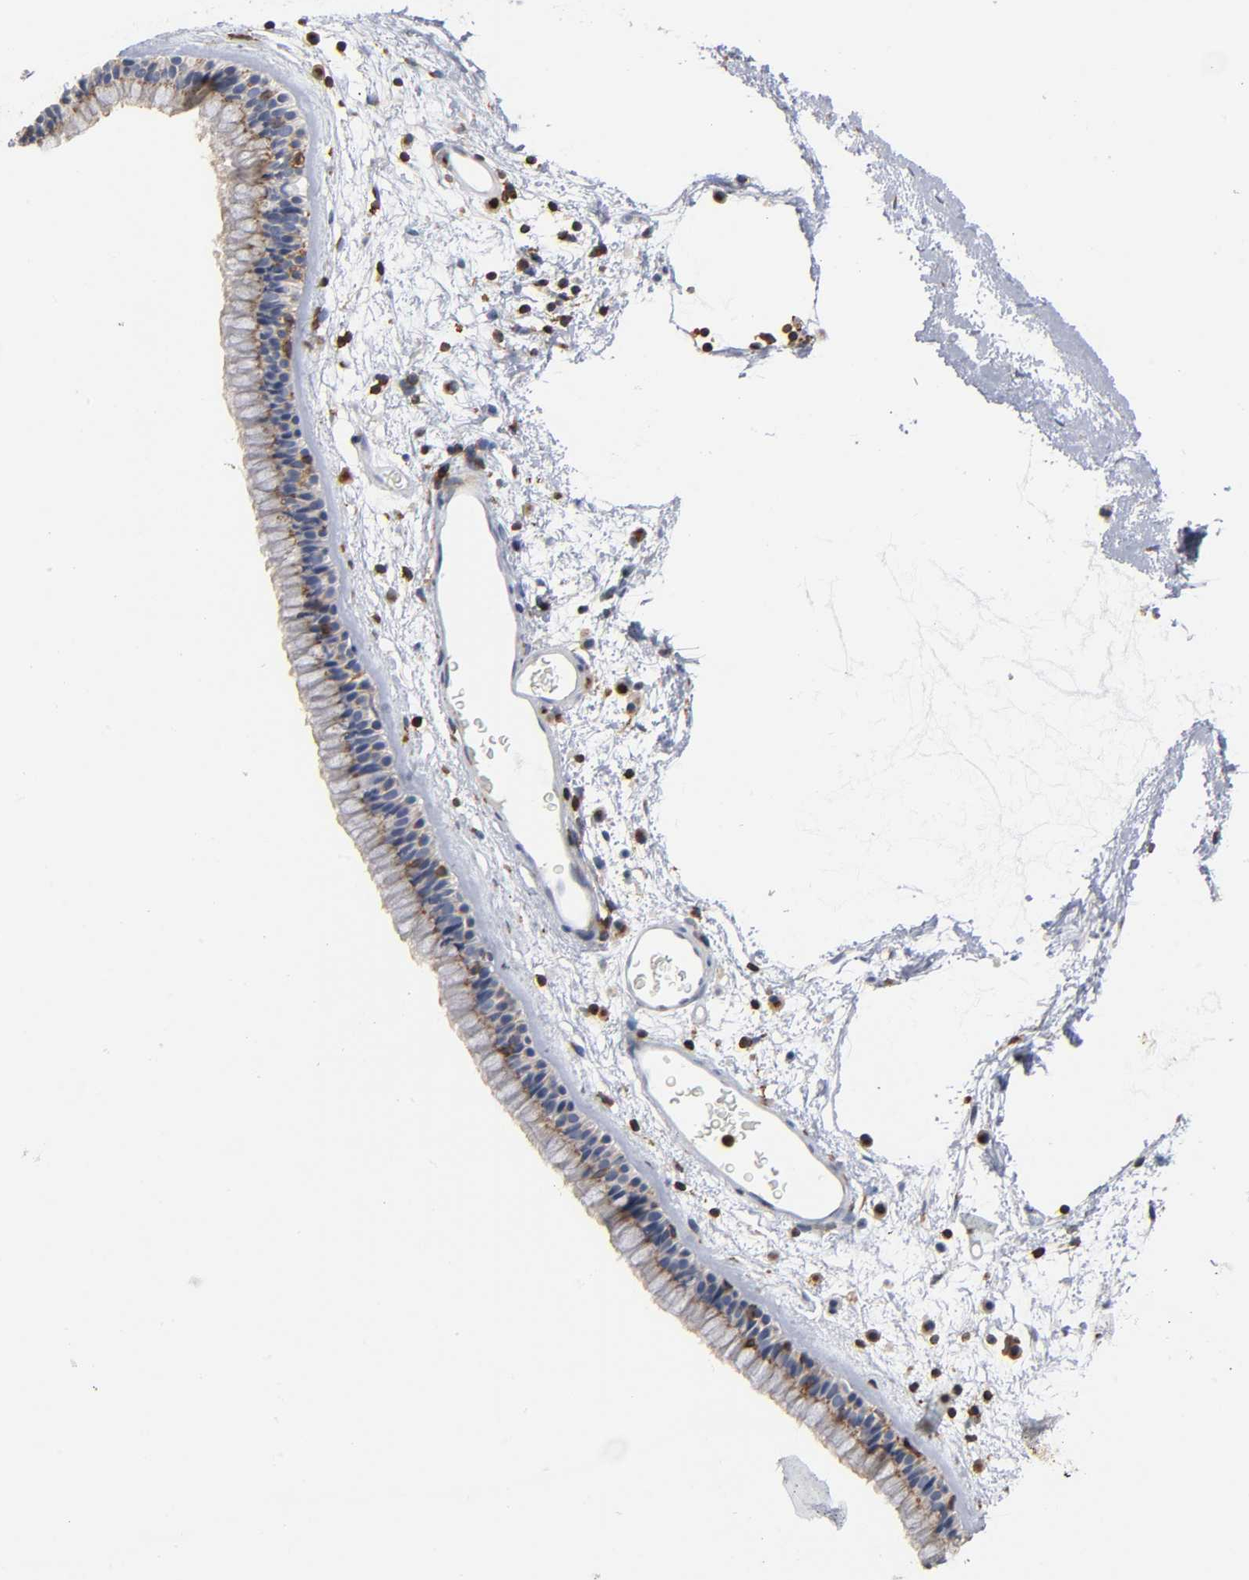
{"staining": {"intensity": "moderate", "quantity": ">75%", "location": "cytoplasmic/membranous"}, "tissue": "nasopharynx", "cell_type": "Respiratory epithelial cells", "image_type": "normal", "snomed": [{"axis": "morphology", "description": "Normal tissue, NOS"}, {"axis": "morphology", "description": "Inflammation, NOS"}, {"axis": "topography", "description": "Nasopharynx"}], "caption": "Nasopharynx stained with a brown dye demonstrates moderate cytoplasmic/membranous positive positivity in approximately >75% of respiratory epithelial cells.", "gene": "CAPN10", "patient": {"sex": "male", "age": 48}}